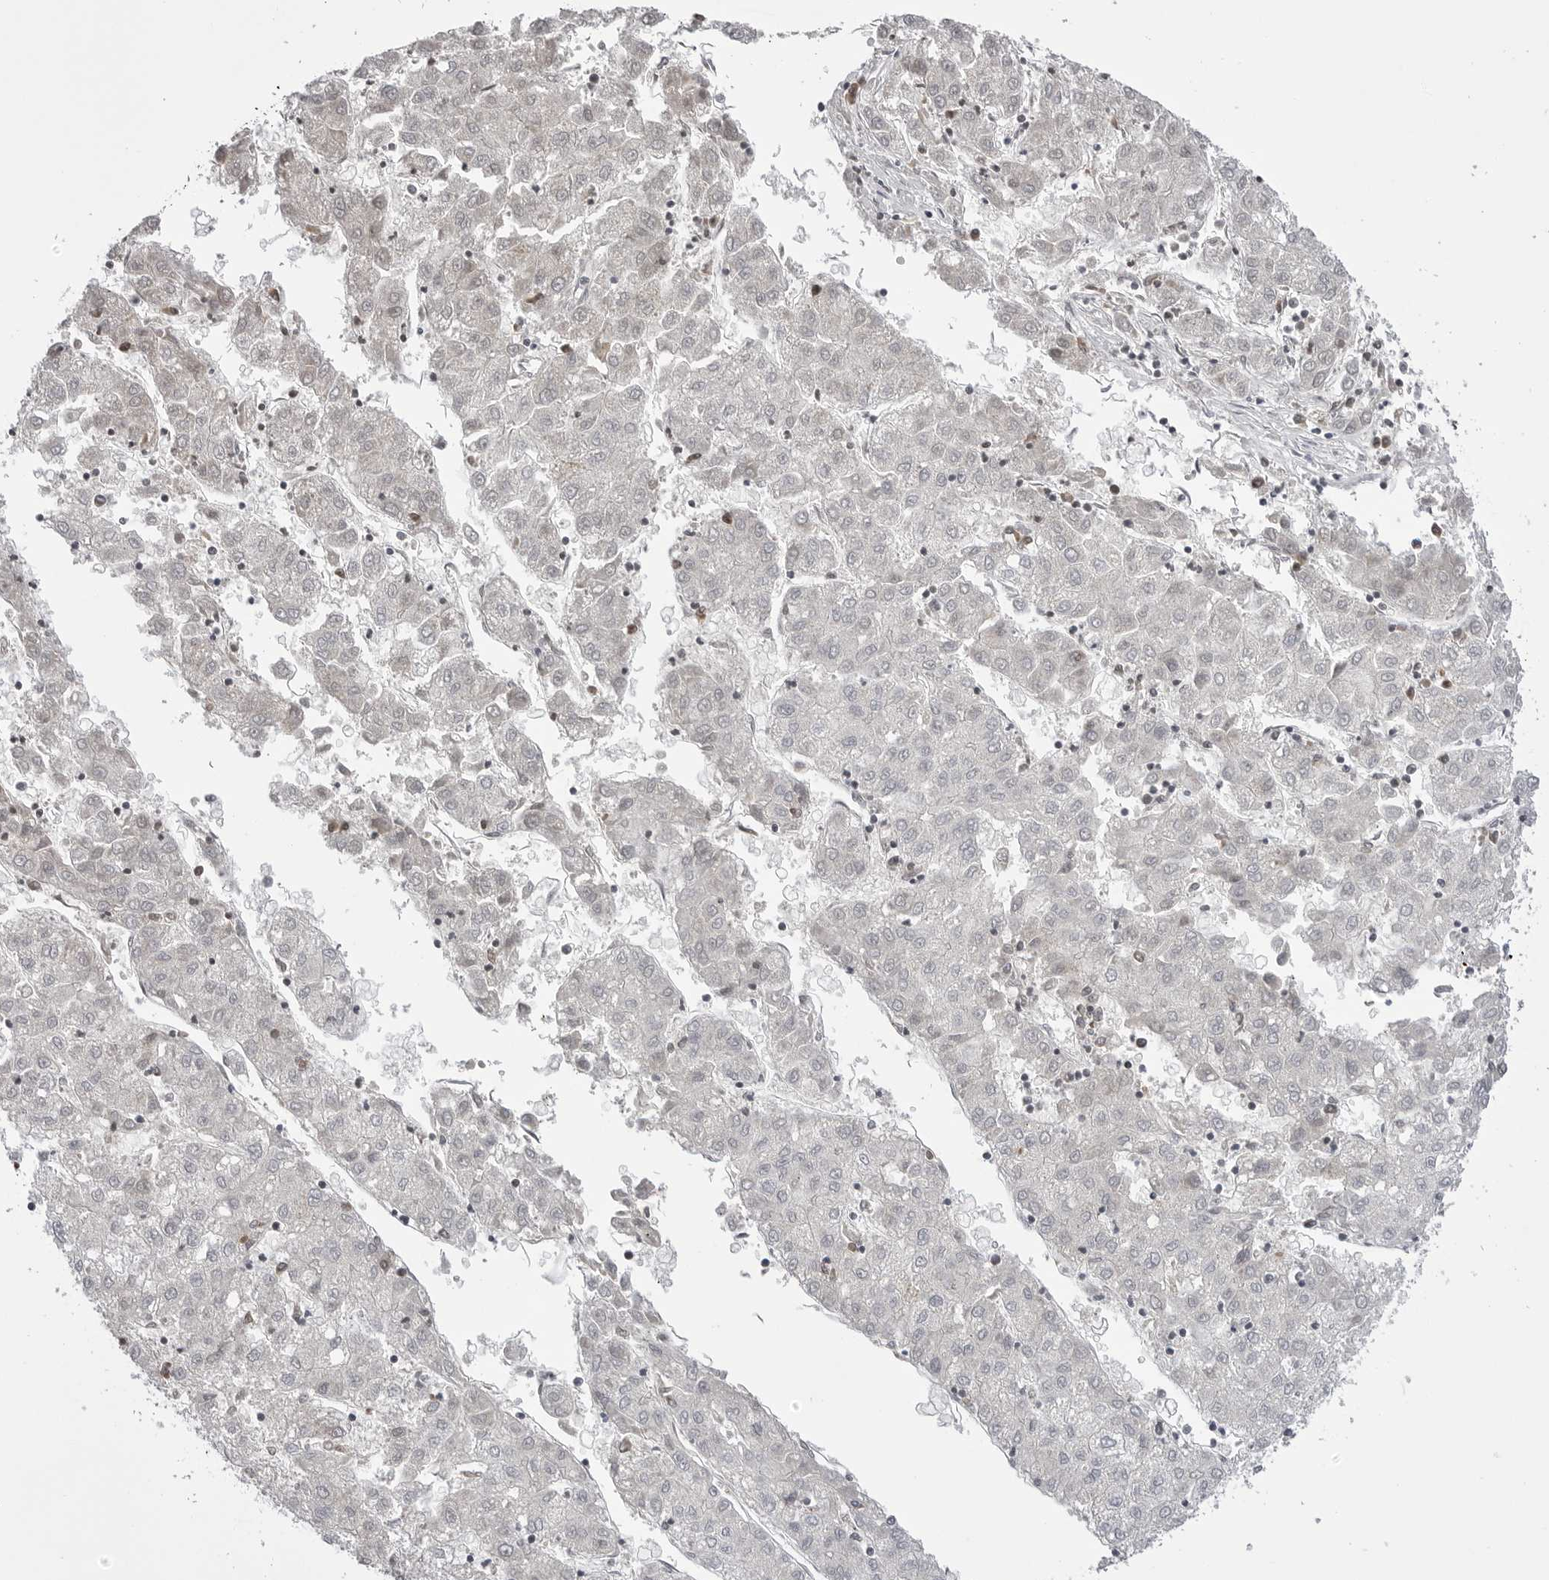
{"staining": {"intensity": "negative", "quantity": "none", "location": "none"}, "tissue": "liver cancer", "cell_type": "Tumor cells", "image_type": "cancer", "snomed": [{"axis": "morphology", "description": "Carcinoma, Hepatocellular, NOS"}, {"axis": "topography", "description": "Liver"}], "caption": "Immunohistochemical staining of human liver cancer reveals no significant staining in tumor cells. (DAB (3,3'-diaminobenzidine) immunohistochemistry (IHC) visualized using brightfield microscopy, high magnification).", "gene": "PTK2B", "patient": {"sex": "male", "age": 72}}